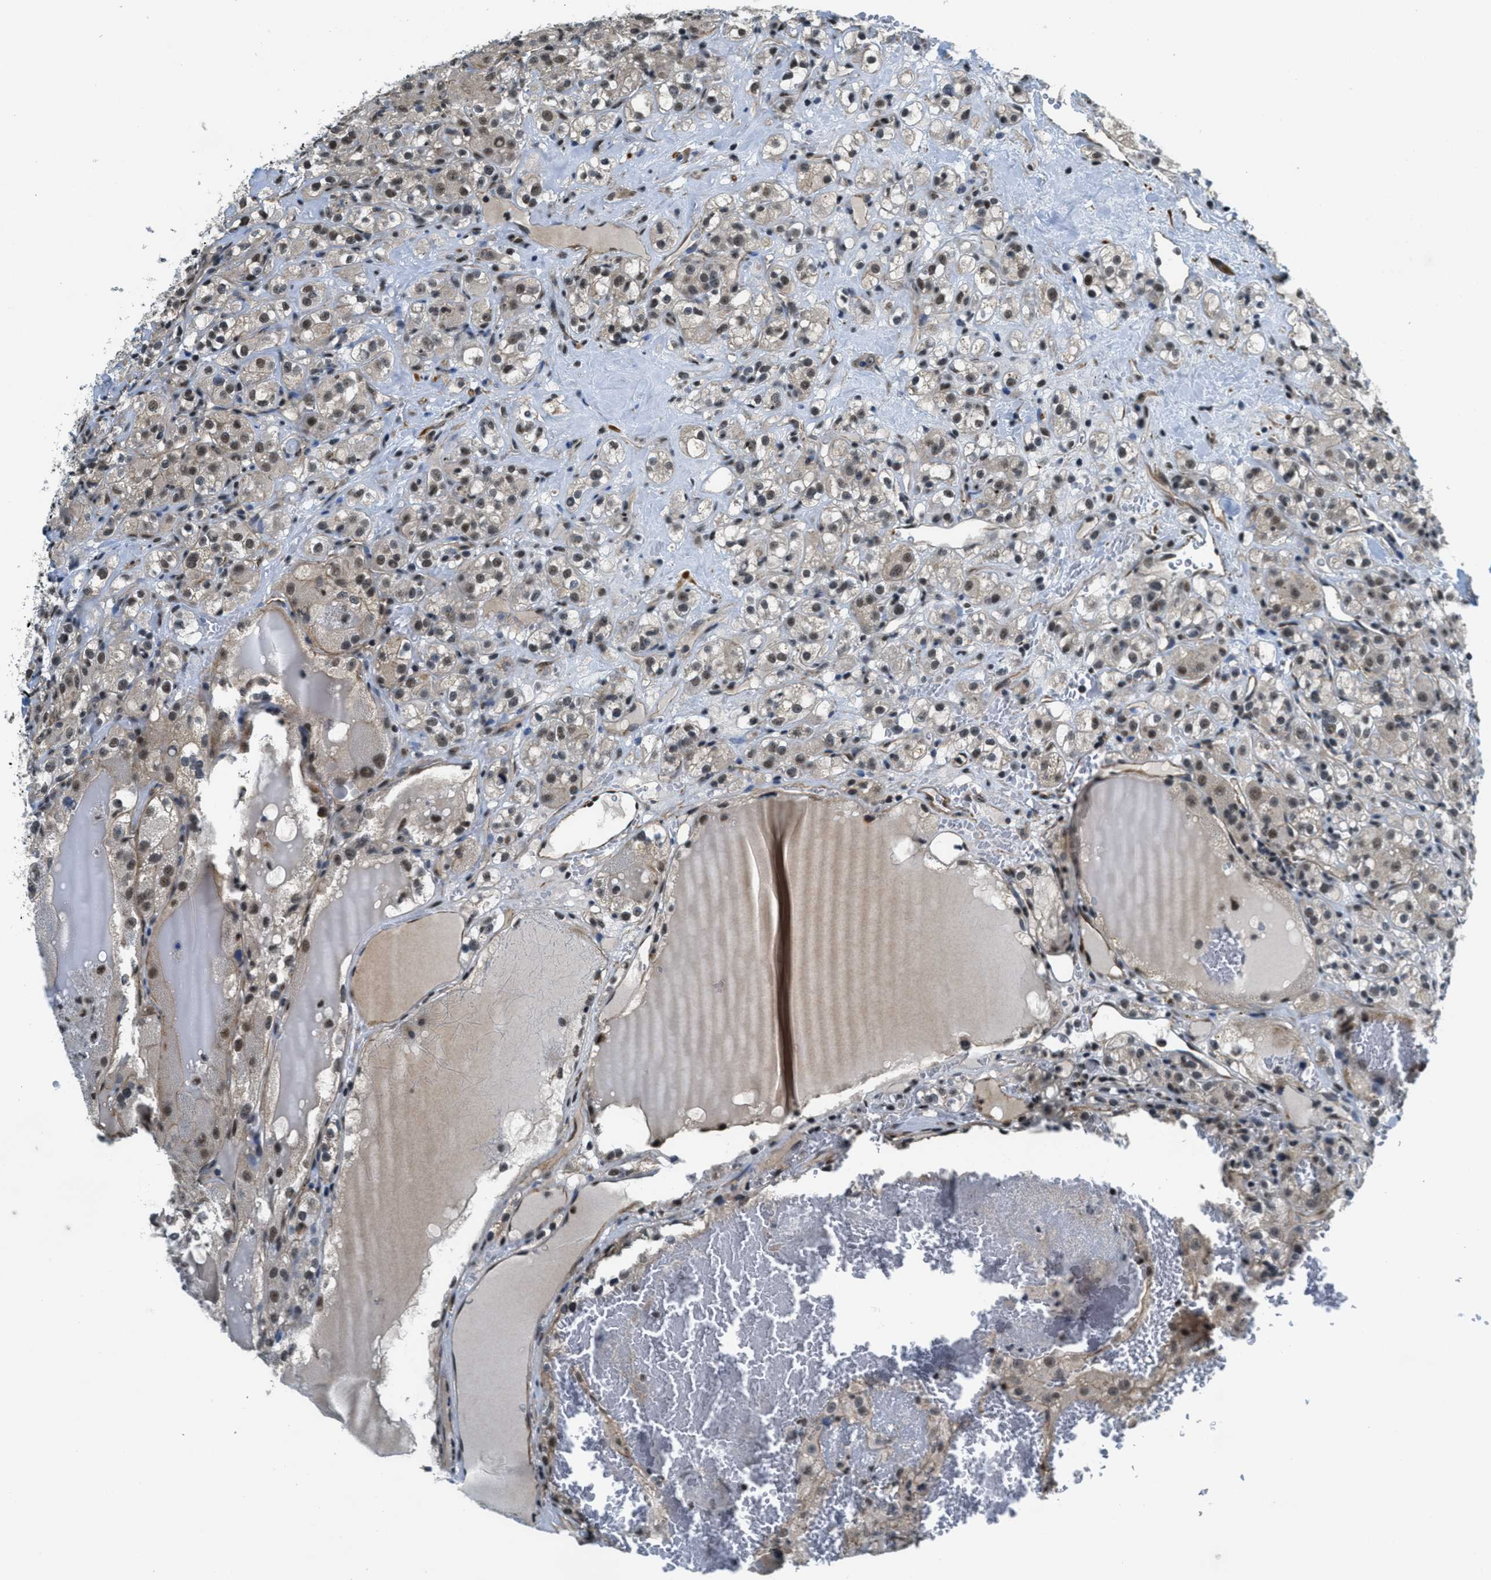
{"staining": {"intensity": "moderate", "quantity": ">75%", "location": "cytoplasmic/membranous,nuclear"}, "tissue": "renal cancer", "cell_type": "Tumor cells", "image_type": "cancer", "snomed": [{"axis": "morphology", "description": "Normal tissue, NOS"}, {"axis": "morphology", "description": "Adenocarcinoma, NOS"}, {"axis": "topography", "description": "Kidney"}], "caption": "Brown immunohistochemical staining in adenocarcinoma (renal) reveals moderate cytoplasmic/membranous and nuclear expression in about >75% of tumor cells. (Stains: DAB (3,3'-diaminobenzidine) in brown, nuclei in blue, Microscopy: brightfield microscopy at high magnification).", "gene": "CFAP36", "patient": {"sex": "male", "age": 61}}